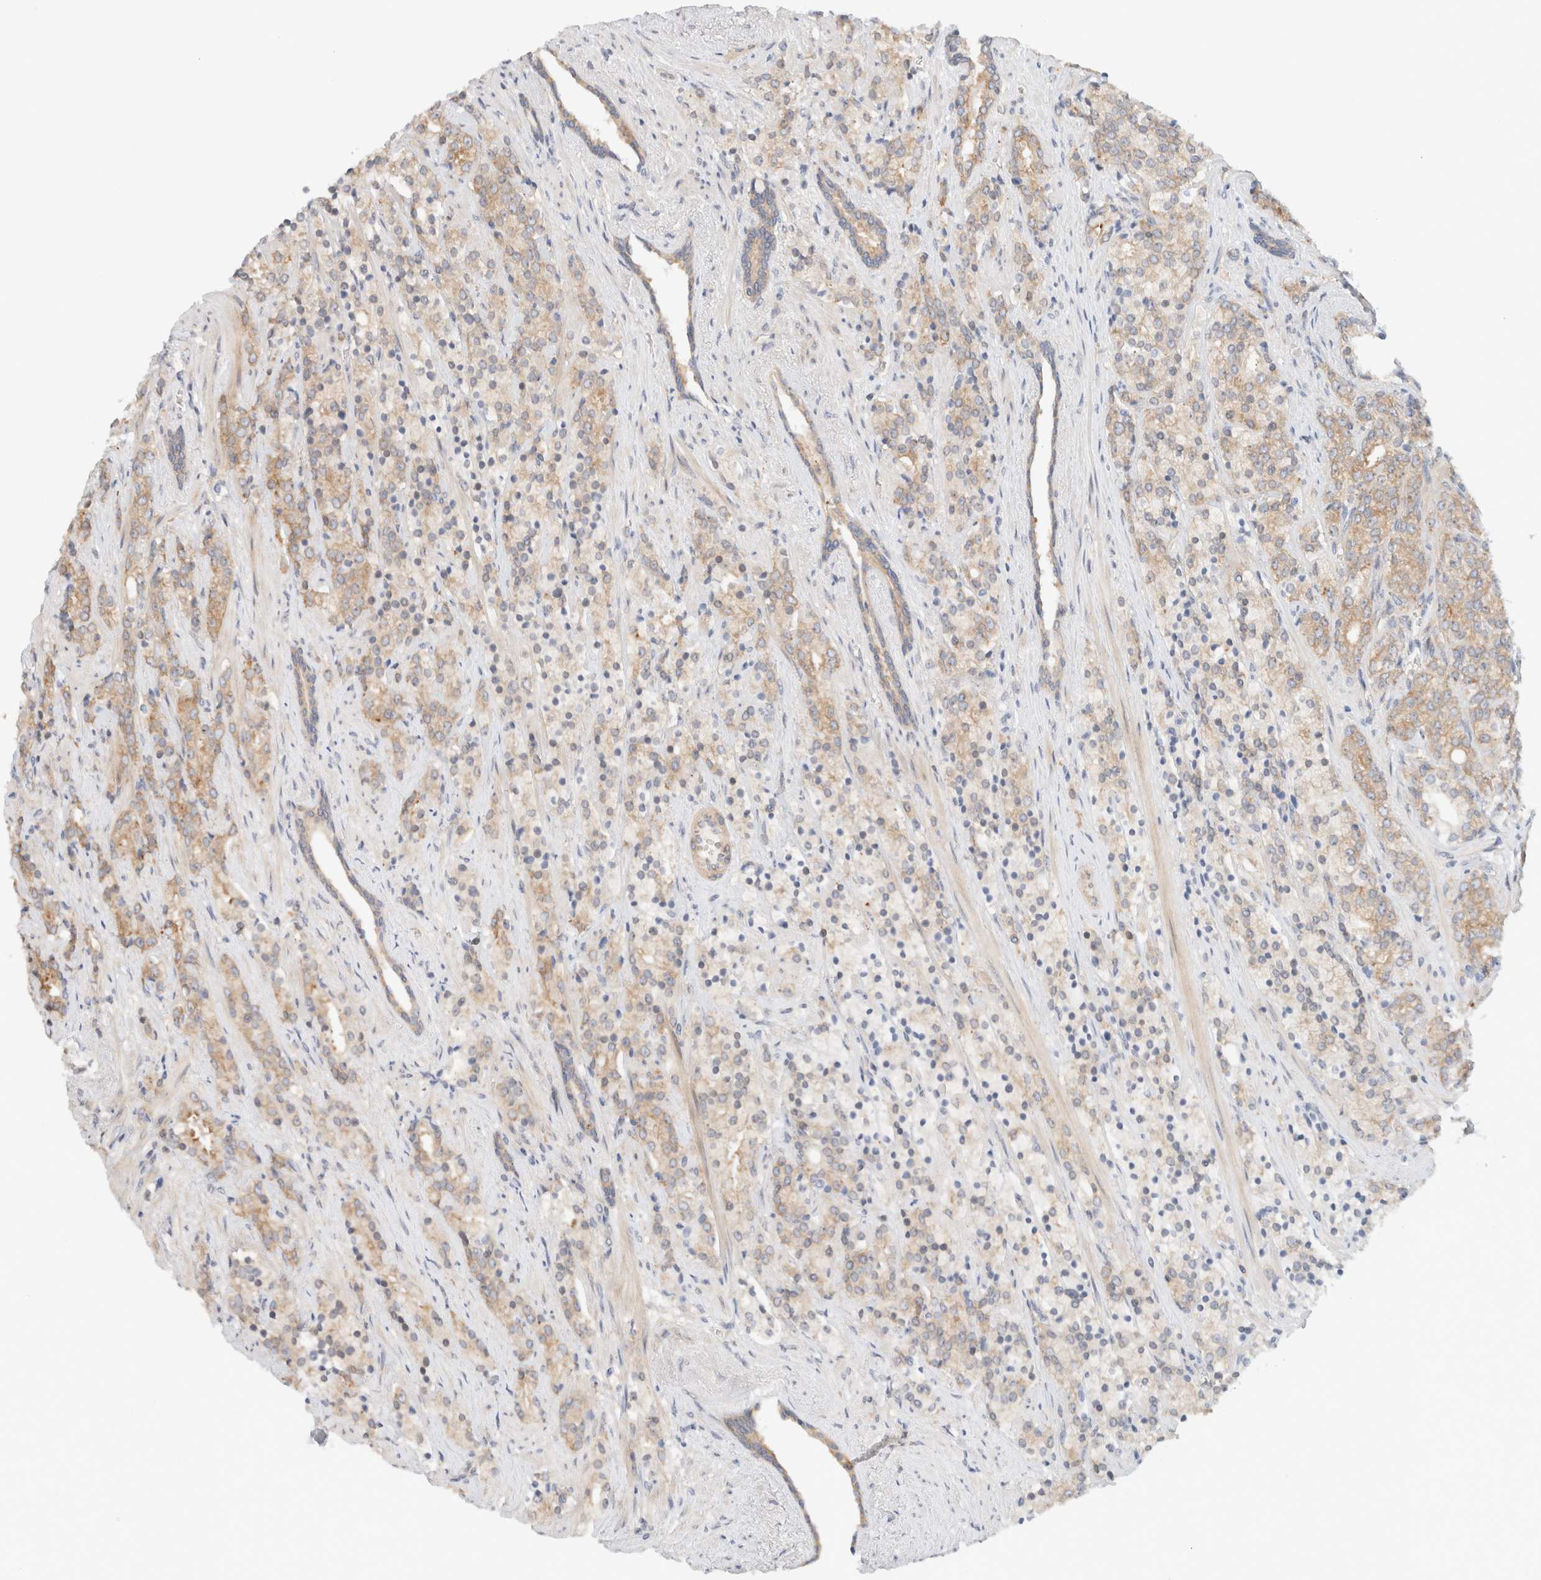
{"staining": {"intensity": "weak", "quantity": "25%-75%", "location": "cytoplasmic/membranous"}, "tissue": "prostate cancer", "cell_type": "Tumor cells", "image_type": "cancer", "snomed": [{"axis": "morphology", "description": "Adenocarcinoma, High grade"}, {"axis": "topography", "description": "Prostate"}], "caption": "Brown immunohistochemical staining in human adenocarcinoma (high-grade) (prostate) exhibits weak cytoplasmic/membranous expression in approximately 25%-75% of tumor cells.", "gene": "MARK3", "patient": {"sex": "male", "age": 71}}